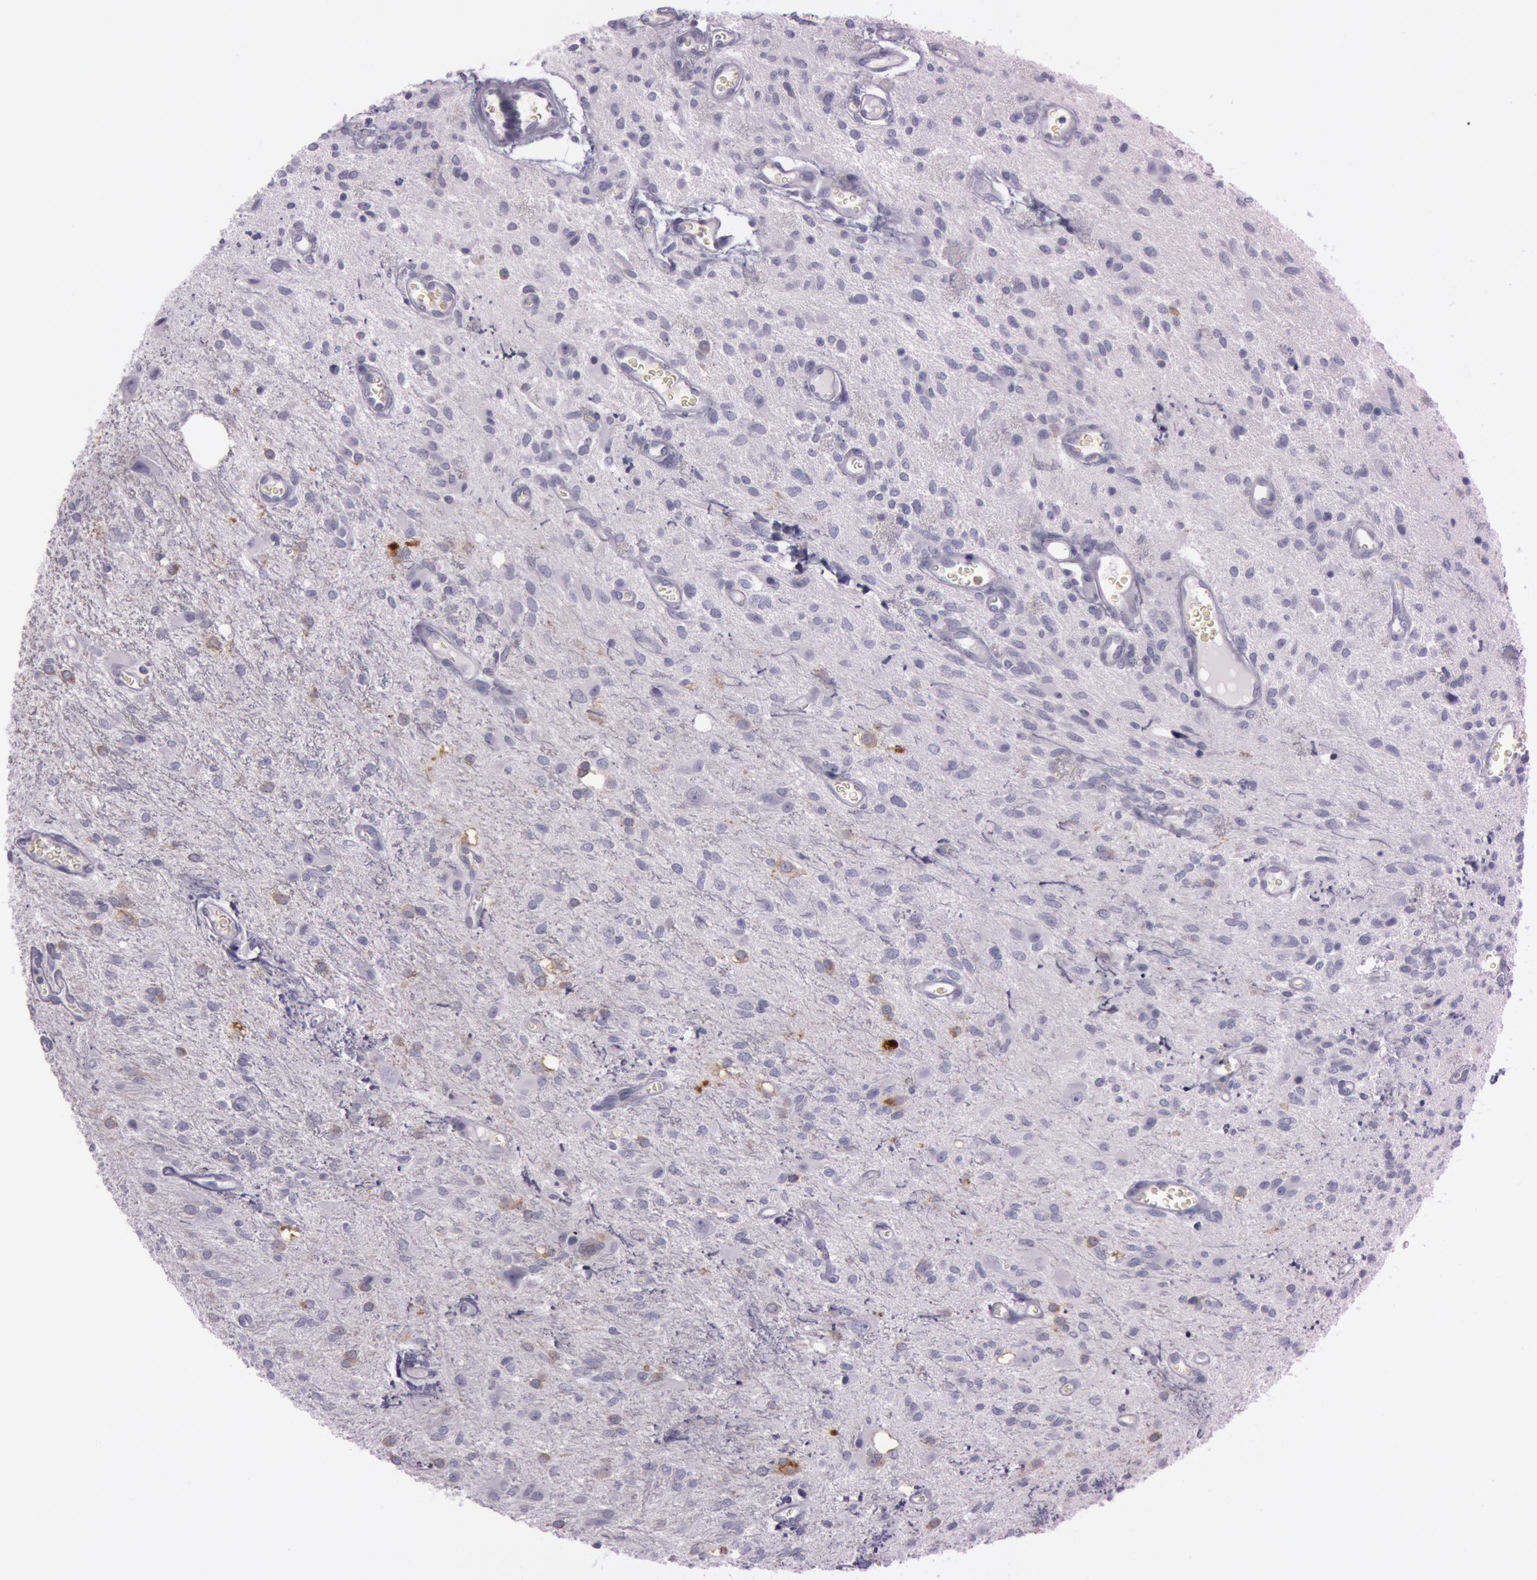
{"staining": {"intensity": "negative", "quantity": "none", "location": "none"}, "tissue": "glioma", "cell_type": "Tumor cells", "image_type": "cancer", "snomed": [{"axis": "morphology", "description": "Glioma, malignant, Low grade"}, {"axis": "topography", "description": "Brain"}], "caption": "Tumor cells are negative for protein expression in human glioma. (IHC, brightfield microscopy, high magnification).", "gene": "FOLH1", "patient": {"sex": "female", "age": 15}}